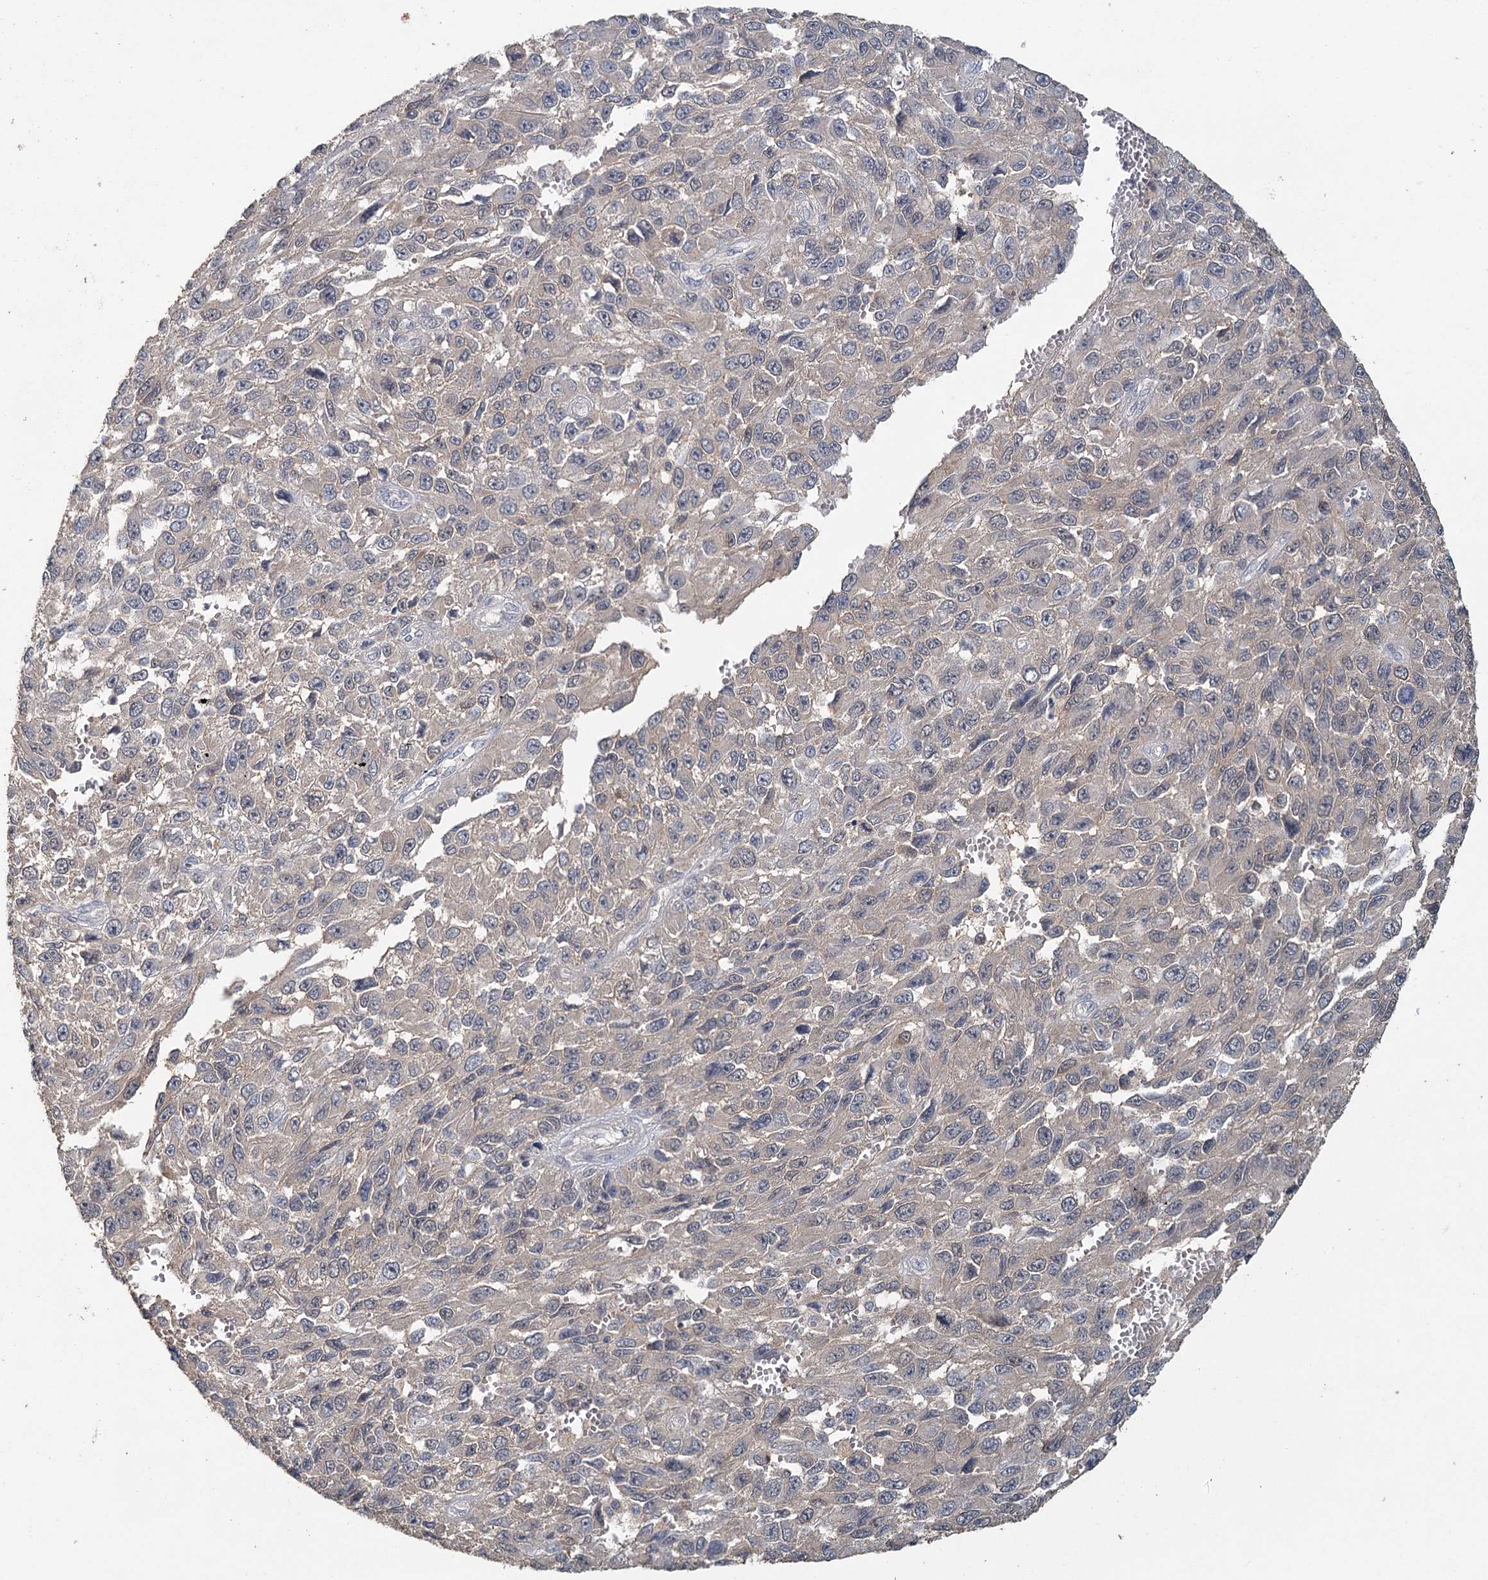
{"staining": {"intensity": "negative", "quantity": "none", "location": "none"}, "tissue": "melanoma", "cell_type": "Tumor cells", "image_type": "cancer", "snomed": [{"axis": "morphology", "description": "Normal tissue, NOS"}, {"axis": "morphology", "description": "Malignant melanoma, NOS"}, {"axis": "topography", "description": "Skin"}], "caption": "This is an IHC image of human melanoma. There is no expression in tumor cells.", "gene": "ADK", "patient": {"sex": "female", "age": 96}}